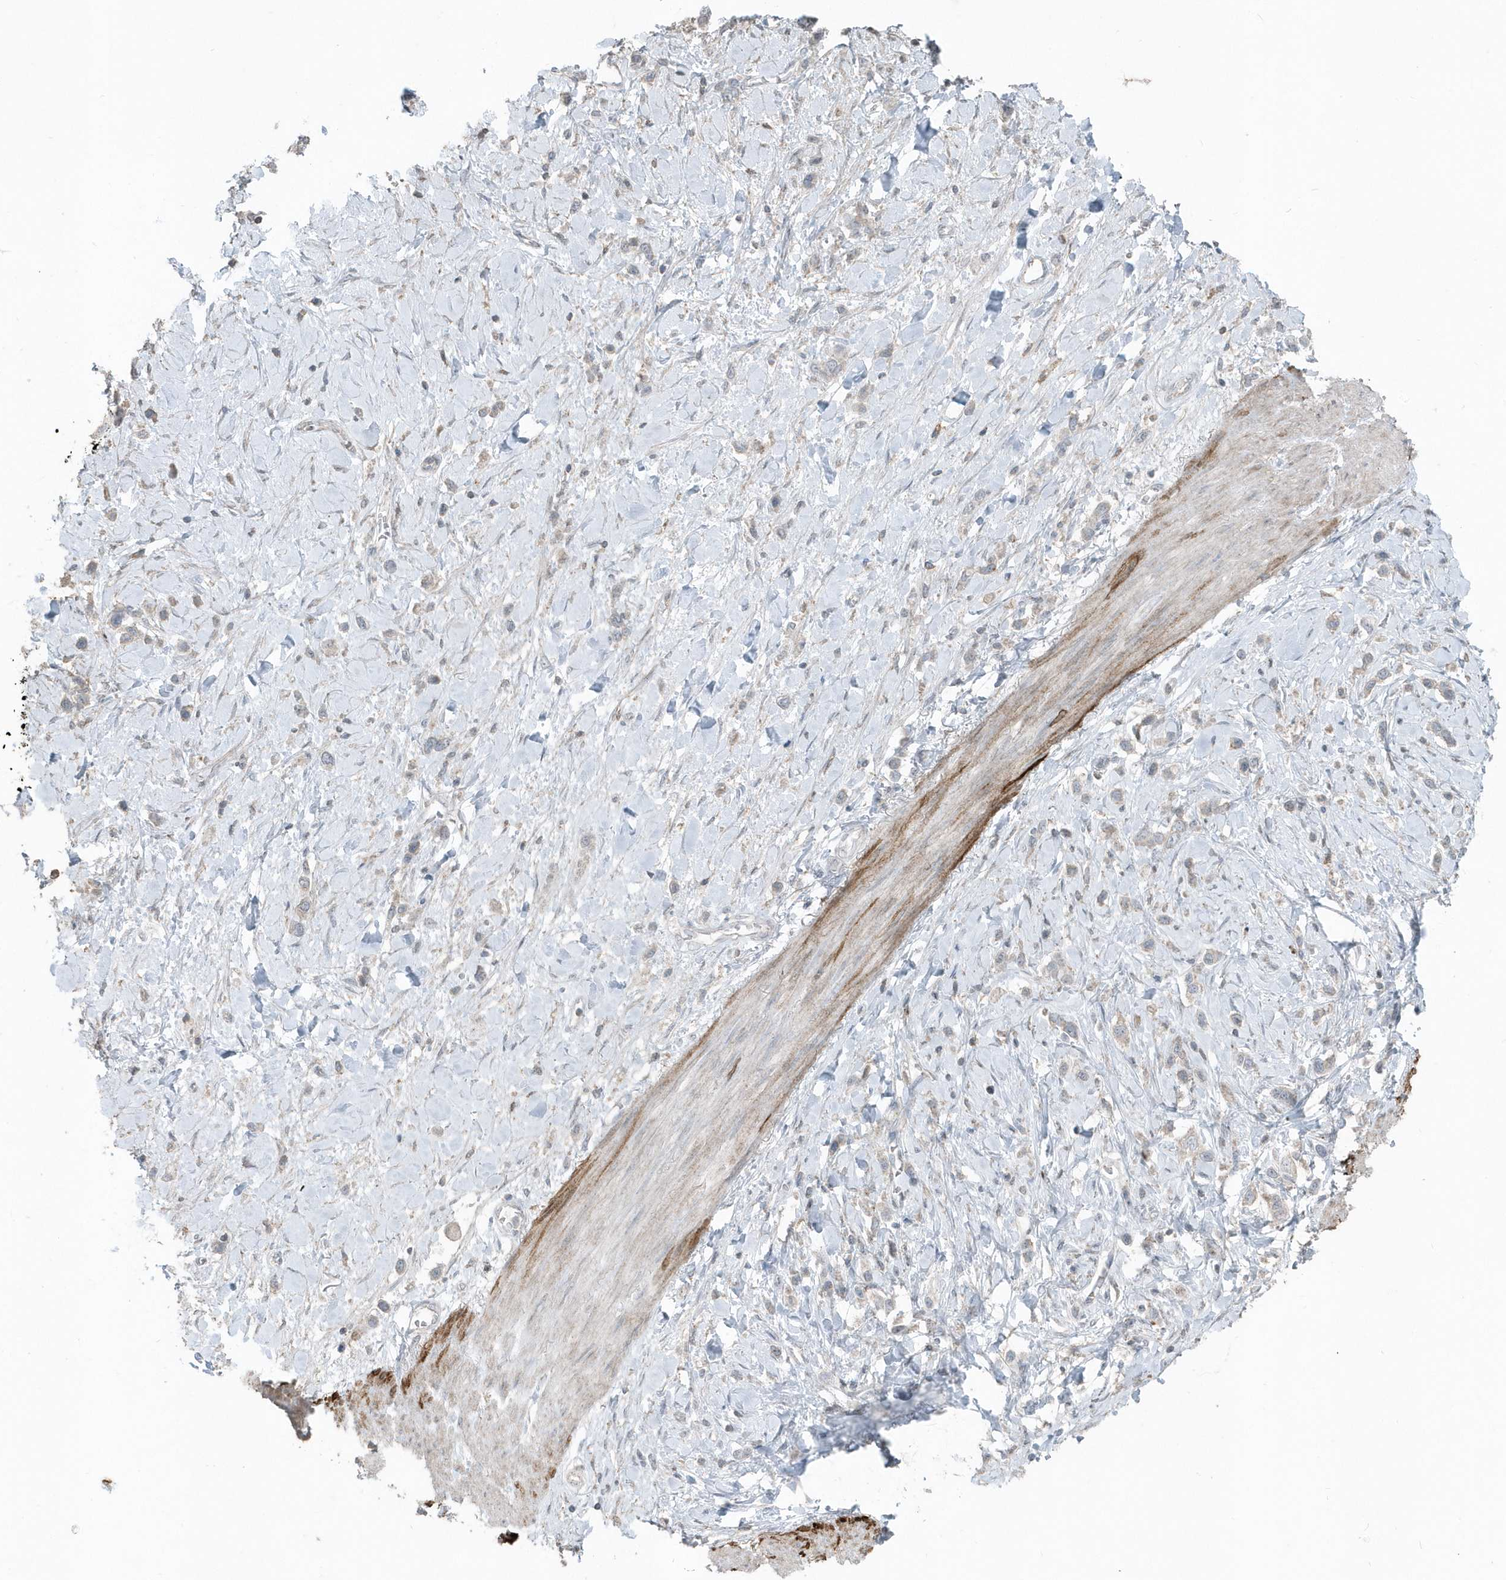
{"staining": {"intensity": "negative", "quantity": "none", "location": "none"}, "tissue": "stomach cancer", "cell_type": "Tumor cells", "image_type": "cancer", "snomed": [{"axis": "morphology", "description": "Normal tissue, NOS"}, {"axis": "morphology", "description": "Adenocarcinoma, NOS"}, {"axis": "topography", "description": "Stomach, upper"}, {"axis": "topography", "description": "Stomach"}], "caption": "DAB immunohistochemical staining of stomach adenocarcinoma demonstrates no significant positivity in tumor cells.", "gene": "ACTC1", "patient": {"sex": "female", "age": 65}}